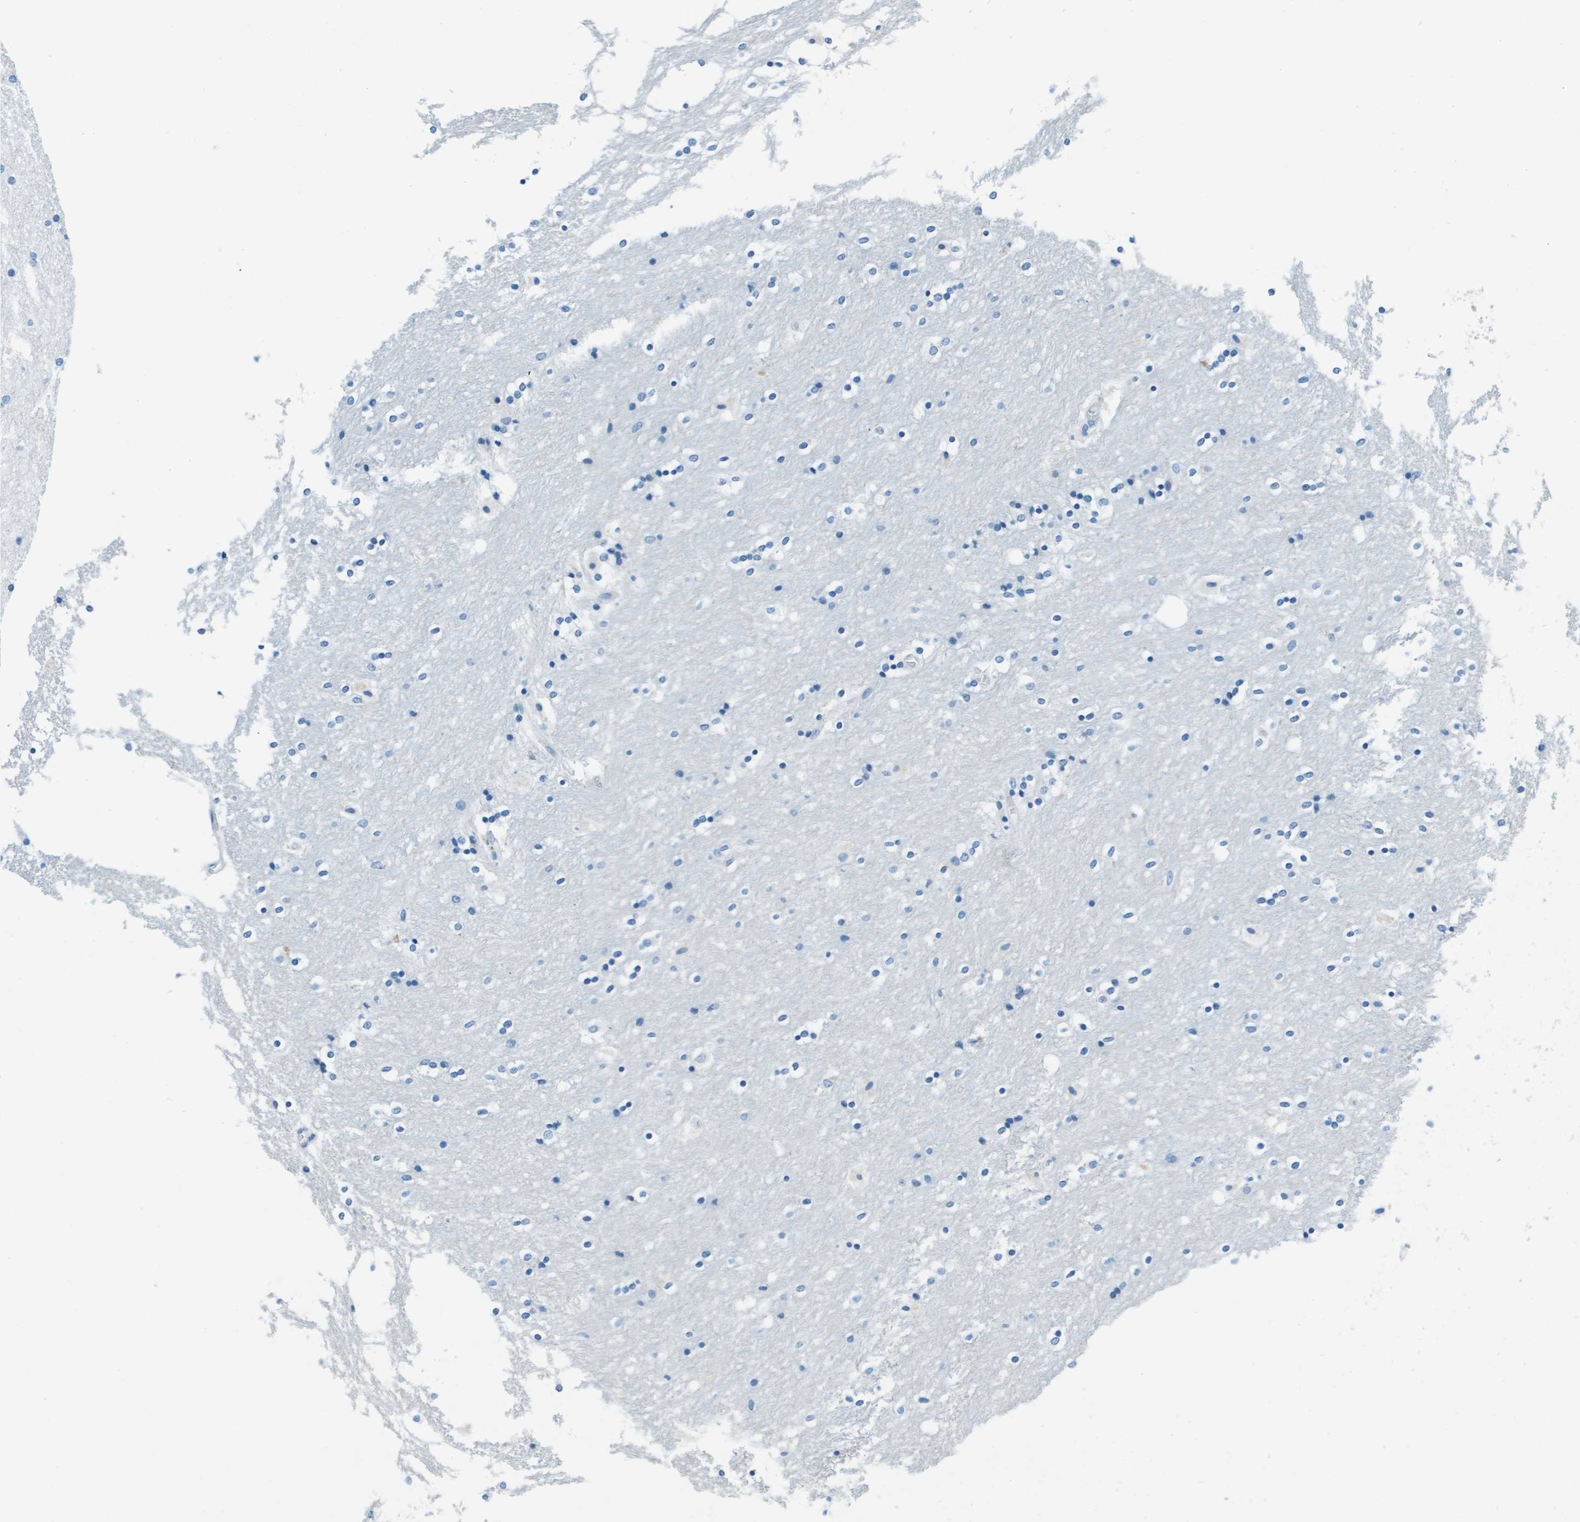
{"staining": {"intensity": "negative", "quantity": "none", "location": "none"}, "tissue": "caudate", "cell_type": "Glial cells", "image_type": "normal", "snomed": [{"axis": "morphology", "description": "Normal tissue, NOS"}, {"axis": "topography", "description": "Lateral ventricle wall"}], "caption": "Immunohistochemical staining of normal human caudate exhibits no significant expression in glial cells. (Immunohistochemistry, brightfield microscopy, high magnification).", "gene": "SLC16A10", "patient": {"sex": "female", "age": 54}}